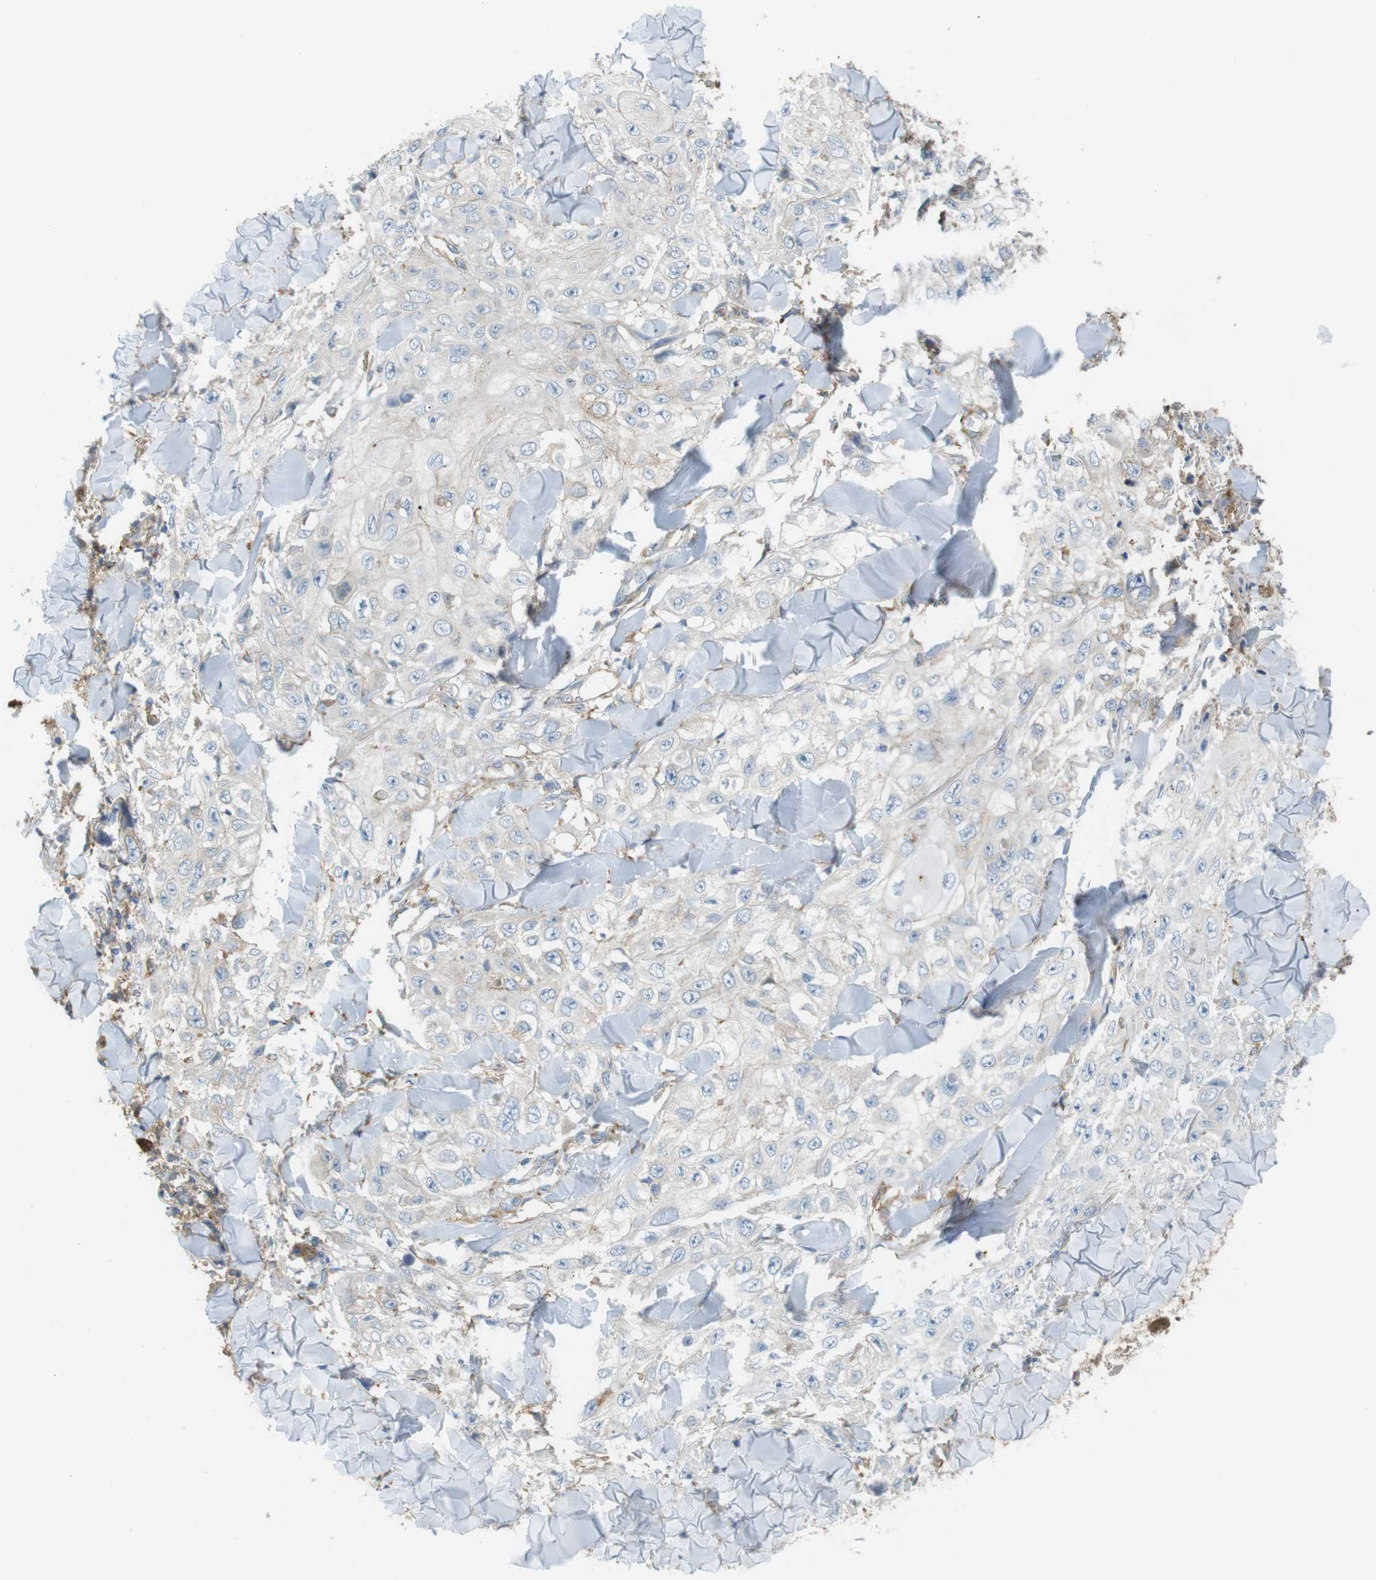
{"staining": {"intensity": "negative", "quantity": "none", "location": "none"}, "tissue": "skin cancer", "cell_type": "Tumor cells", "image_type": "cancer", "snomed": [{"axis": "morphology", "description": "Squamous cell carcinoma, NOS"}, {"axis": "topography", "description": "Skin"}], "caption": "High power microscopy histopathology image of an immunohistochemistry (IHC) image of skin cancer (squamous cell carcinoma), revealing no significant expression in tumor cells.", "gene": "PEPD", "patient": {"sex": "male", "age": 86}}